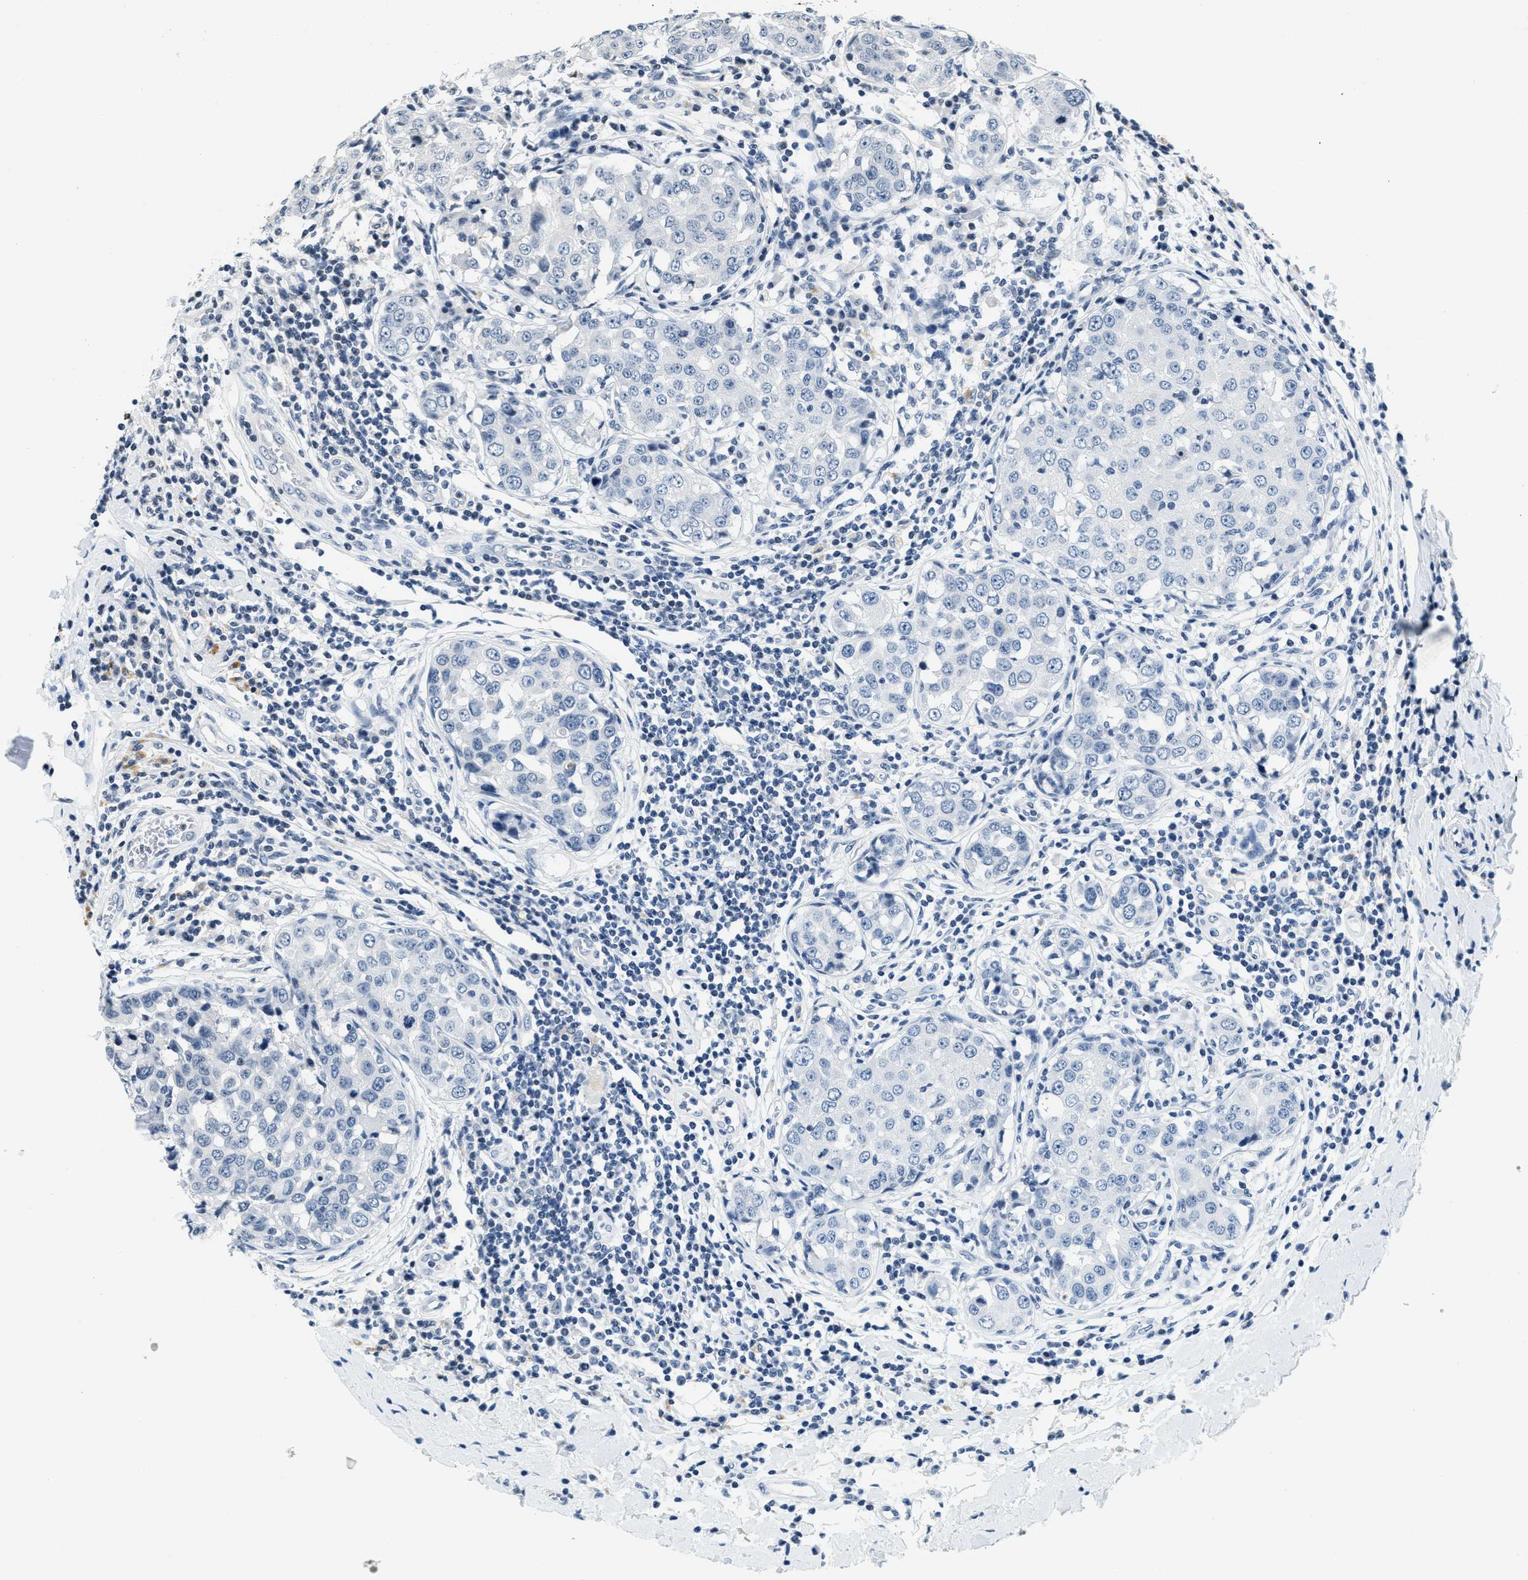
{"staining": {"intensity": "negative", "quantity": "none", "location": "none"}, "tissue": "breast cancer", "cell_type": "Tumor cells", "image_type": "cancer", "snomed": [{"axis": "morphology", "description": "Duct carcinoma"}, {"axis": "topography", "description": "Breast"}], "caption": "Immunohistochemical staining of human intraductal carcinoma (breast) demonstrates no significant positivity in tumor cells. Nuclei are stained in blue.", "gene": "CA4", "patient": {"sex": "female", "age": 27}}